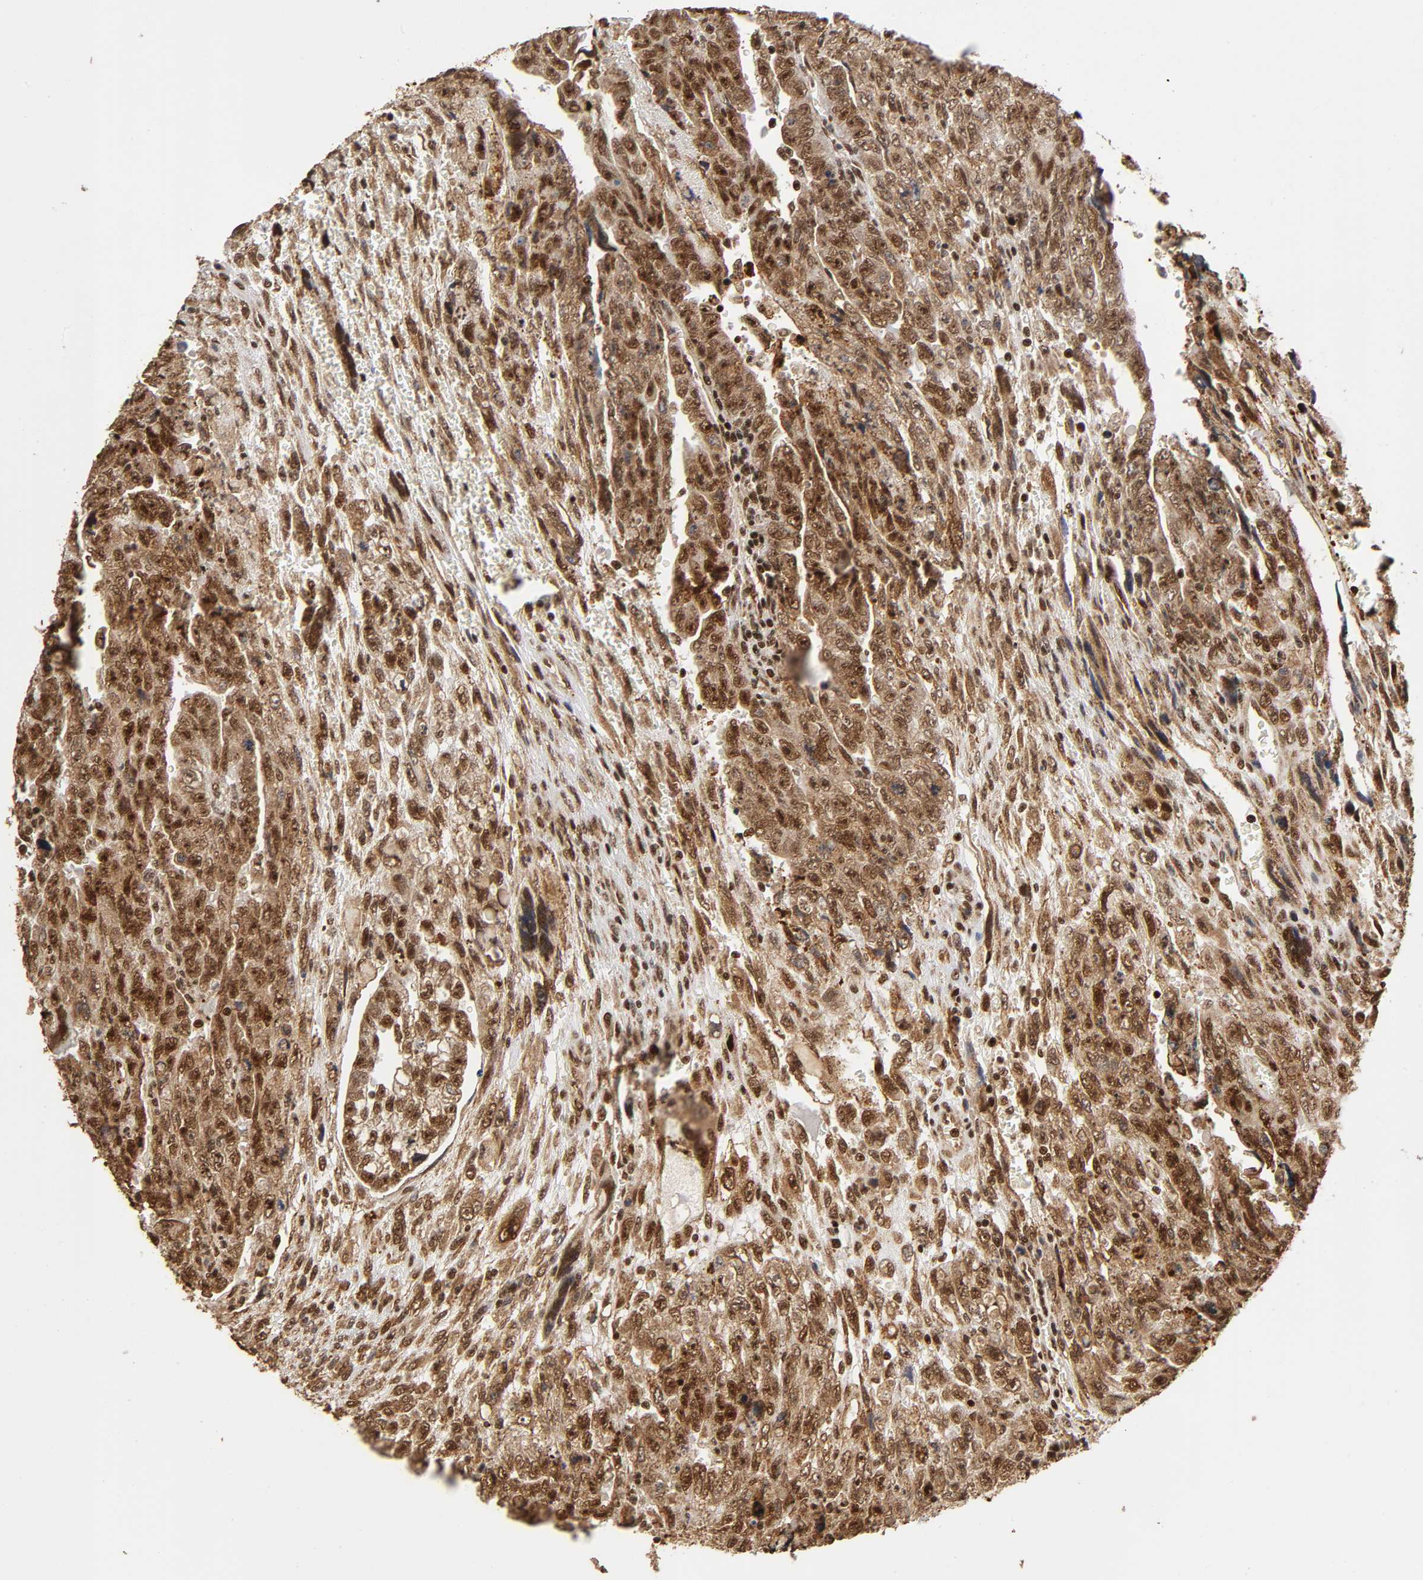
{"staining": {"intensity": "strong", "quantity": ">75%", "location": "cytoplasmic/membranous,nuclear"}, "tissue": "testis cancer", "cell_type": "Tumor cells", "image_type": "cancer", "snomed": [{"axis": "morphology", "description": "Carcinoma, Embryonal, NOS"}, {"axis": "topography", "description": "Testis"}], "caption": "Brown immunohistochemical staining in human testis cancer (embryonal carcinoma) demonstrates strong cytoplasmic/membranous and nuclear positivity in about >75% of tumor cells.", "gene": "RNF122", "patient": {"sex": "male", "age": 28}}